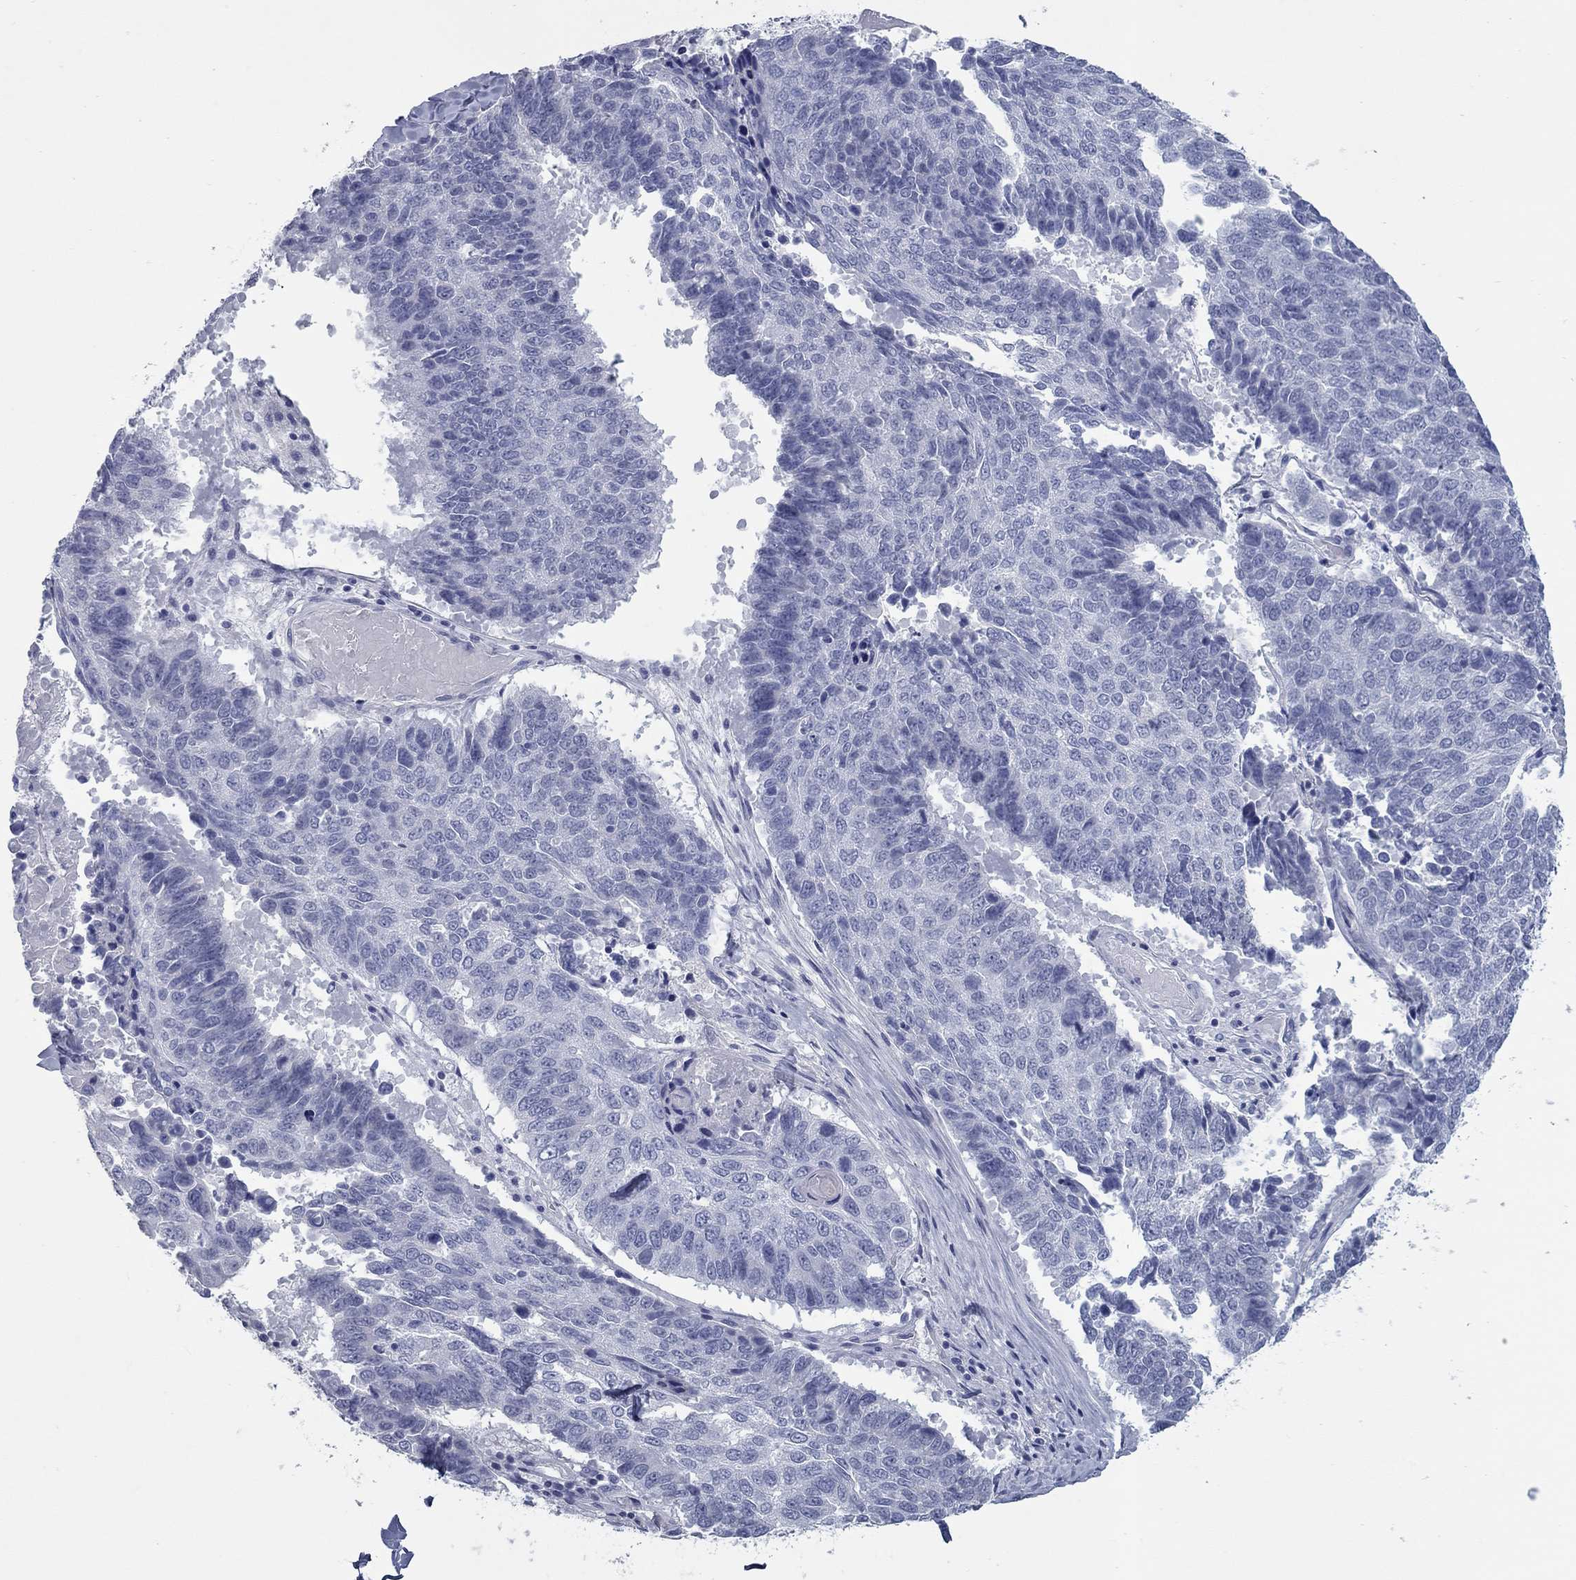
{"staining": {"intensity": "negative", "quantity": "none", "location": "none"}, "tissue": "lung cancer", "cell_type": "Tumor cells", "image_type": "cancer", "snomed": [{"axis": "morphology", "description": "Squamous cell carcinoma, NOS"}, {"axis": "topography", "description": "Lung"}], "caption": "An immunohistochemistry (IHC) photomicrograph of squamous cell carcinoma (lung) is shown. There is no staining in tumor cells of squamous cell carcinoma (lung).", "gene": "KIRREL2", "patient": {"sex": "male", "age": 73}}